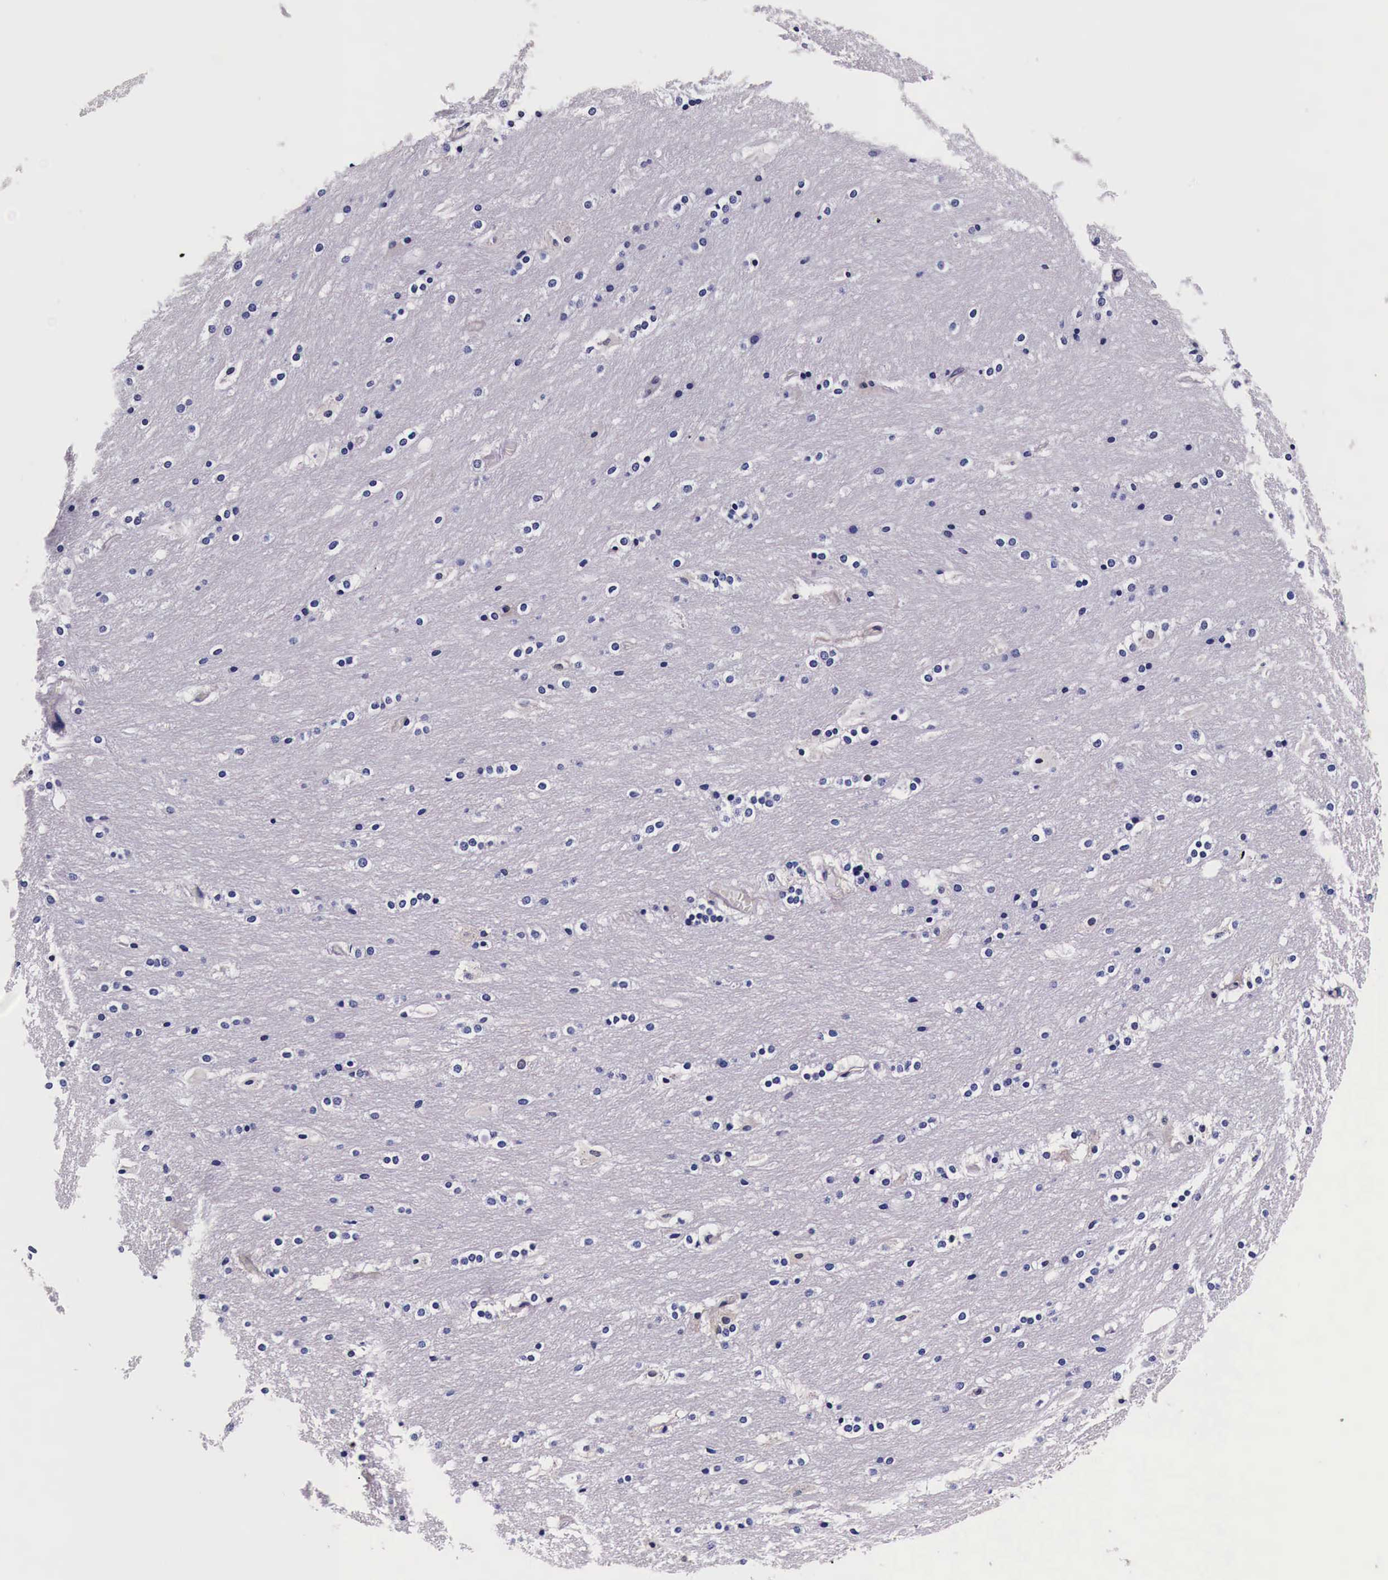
{"staining": {"intensity": "negative", "quantity": "none", "location": "none"}, "tissue": "caudate", "cell_type": "Glial cells", "image_type": "normal", "snomed": [{"axis": "morphology", "description": "Normal tissue, NOS"}, {"axis": "topography", "description": "Lateral ventricle wall"}], "caption": "IHC micrograph of normal caudate stained for a protein (brown), which displays no positivity in glial cells. (DAB (3,3'-diaminobenzidine) immunohistochemistry visualized using brightfield microscopy, high magnification).", "gene": "HSPB1", "patient": {"sex": "female", "age": 19}}